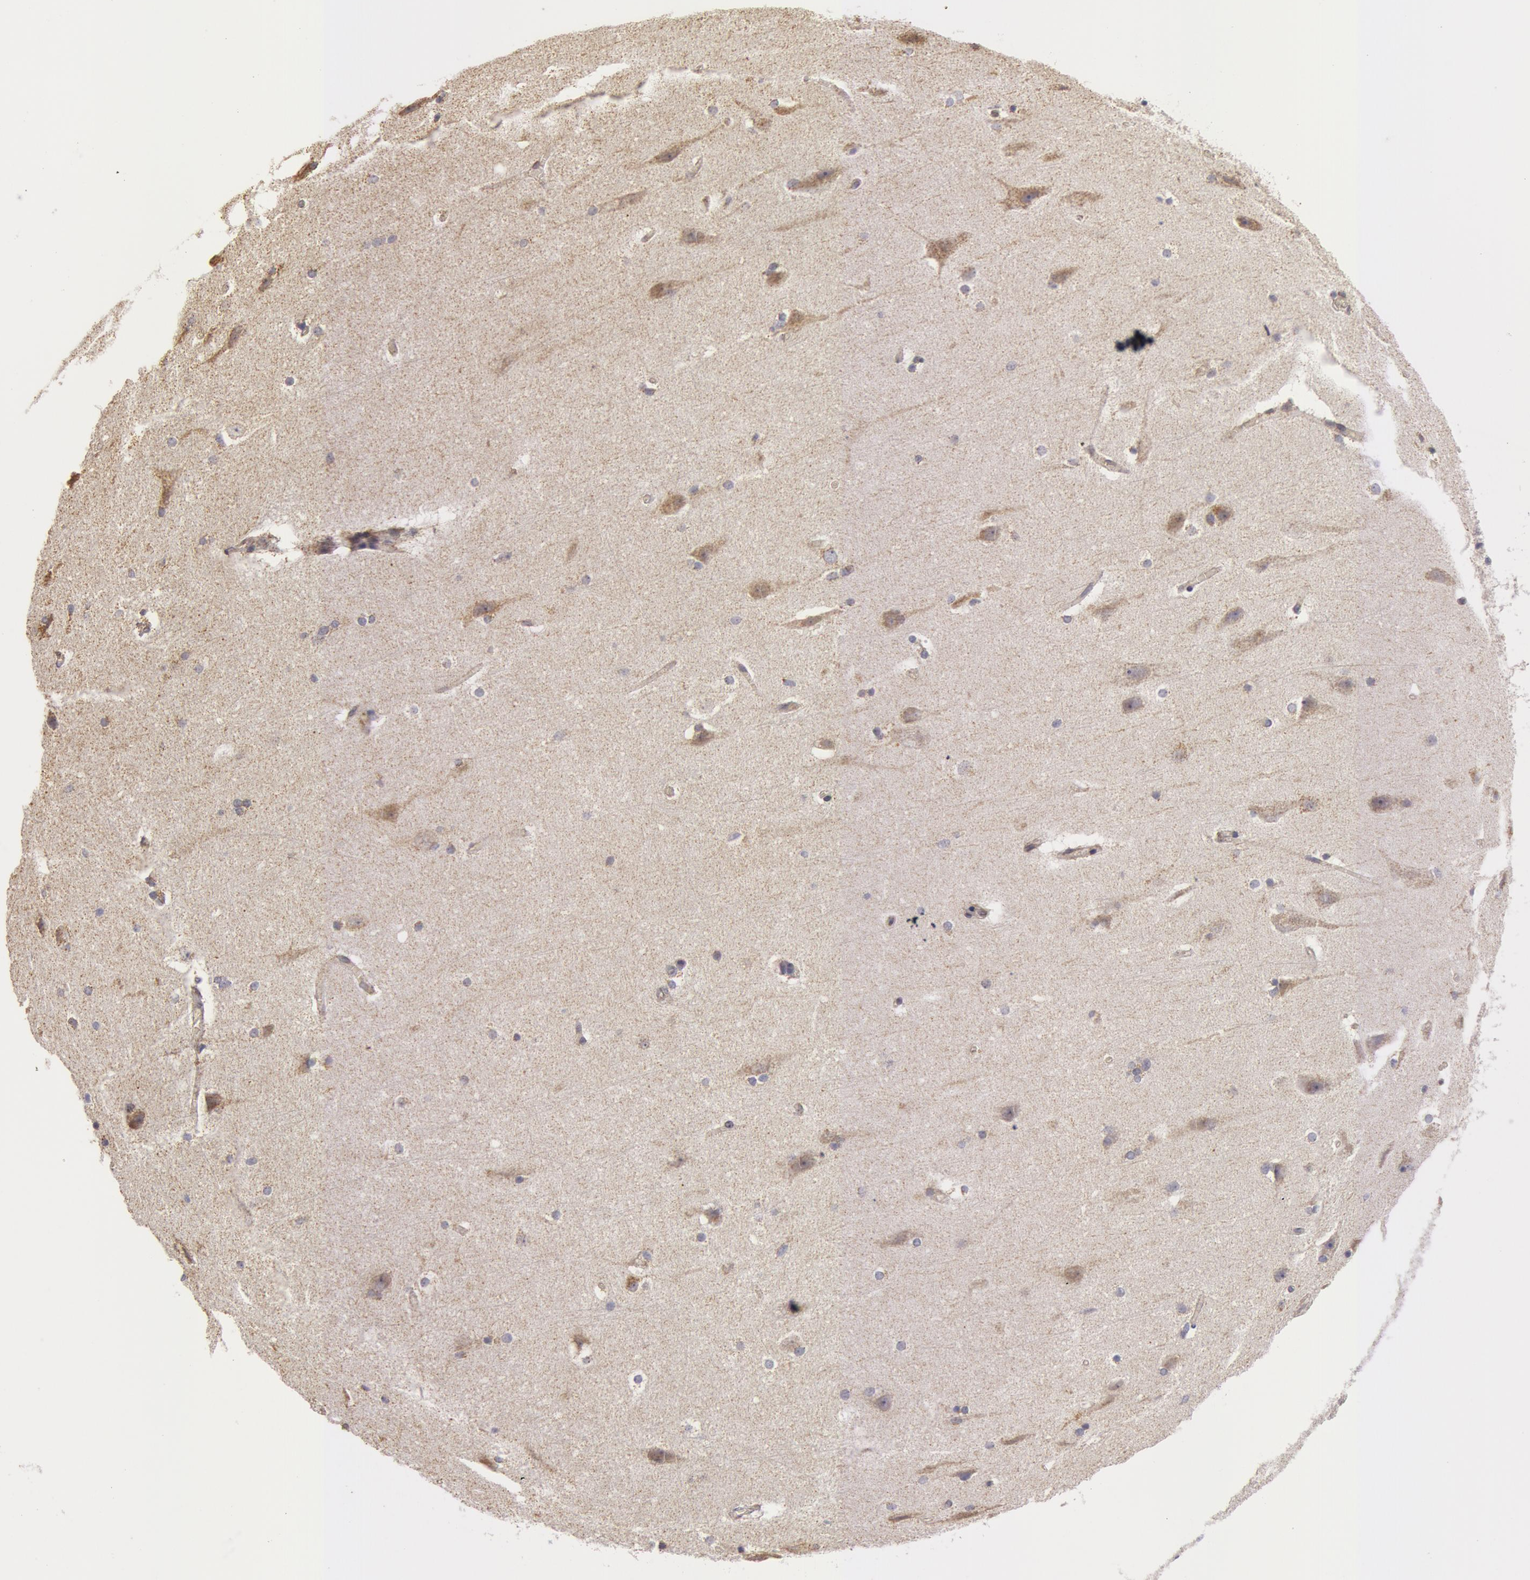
{"staining": {"intensity": "weak", "quantity": ">75%", "location": "cytoplasmic/membranous"}, "tissue": "cerebral cortex", "cell_type": "Endothelial cells", "image_type": "normal", "snomed": [{"axis": "morphology", "description": "Normal tissue, NOS"}, {"axis": "topography", "description": "Cerebral cortex"}, {"axis": "topography", "description": "Hippocampus"}], "caption": "Immunohistochemical staining of benign cerebral cortex demonstrates low levels of weak cytoplasmic/membranous expression in about >75% of endothelial cells. (brown staining indicates protein expression, while blue staining denotes nuclei).", "gene": "KRT18", "patient": {"sex": "female", "age": 19}}